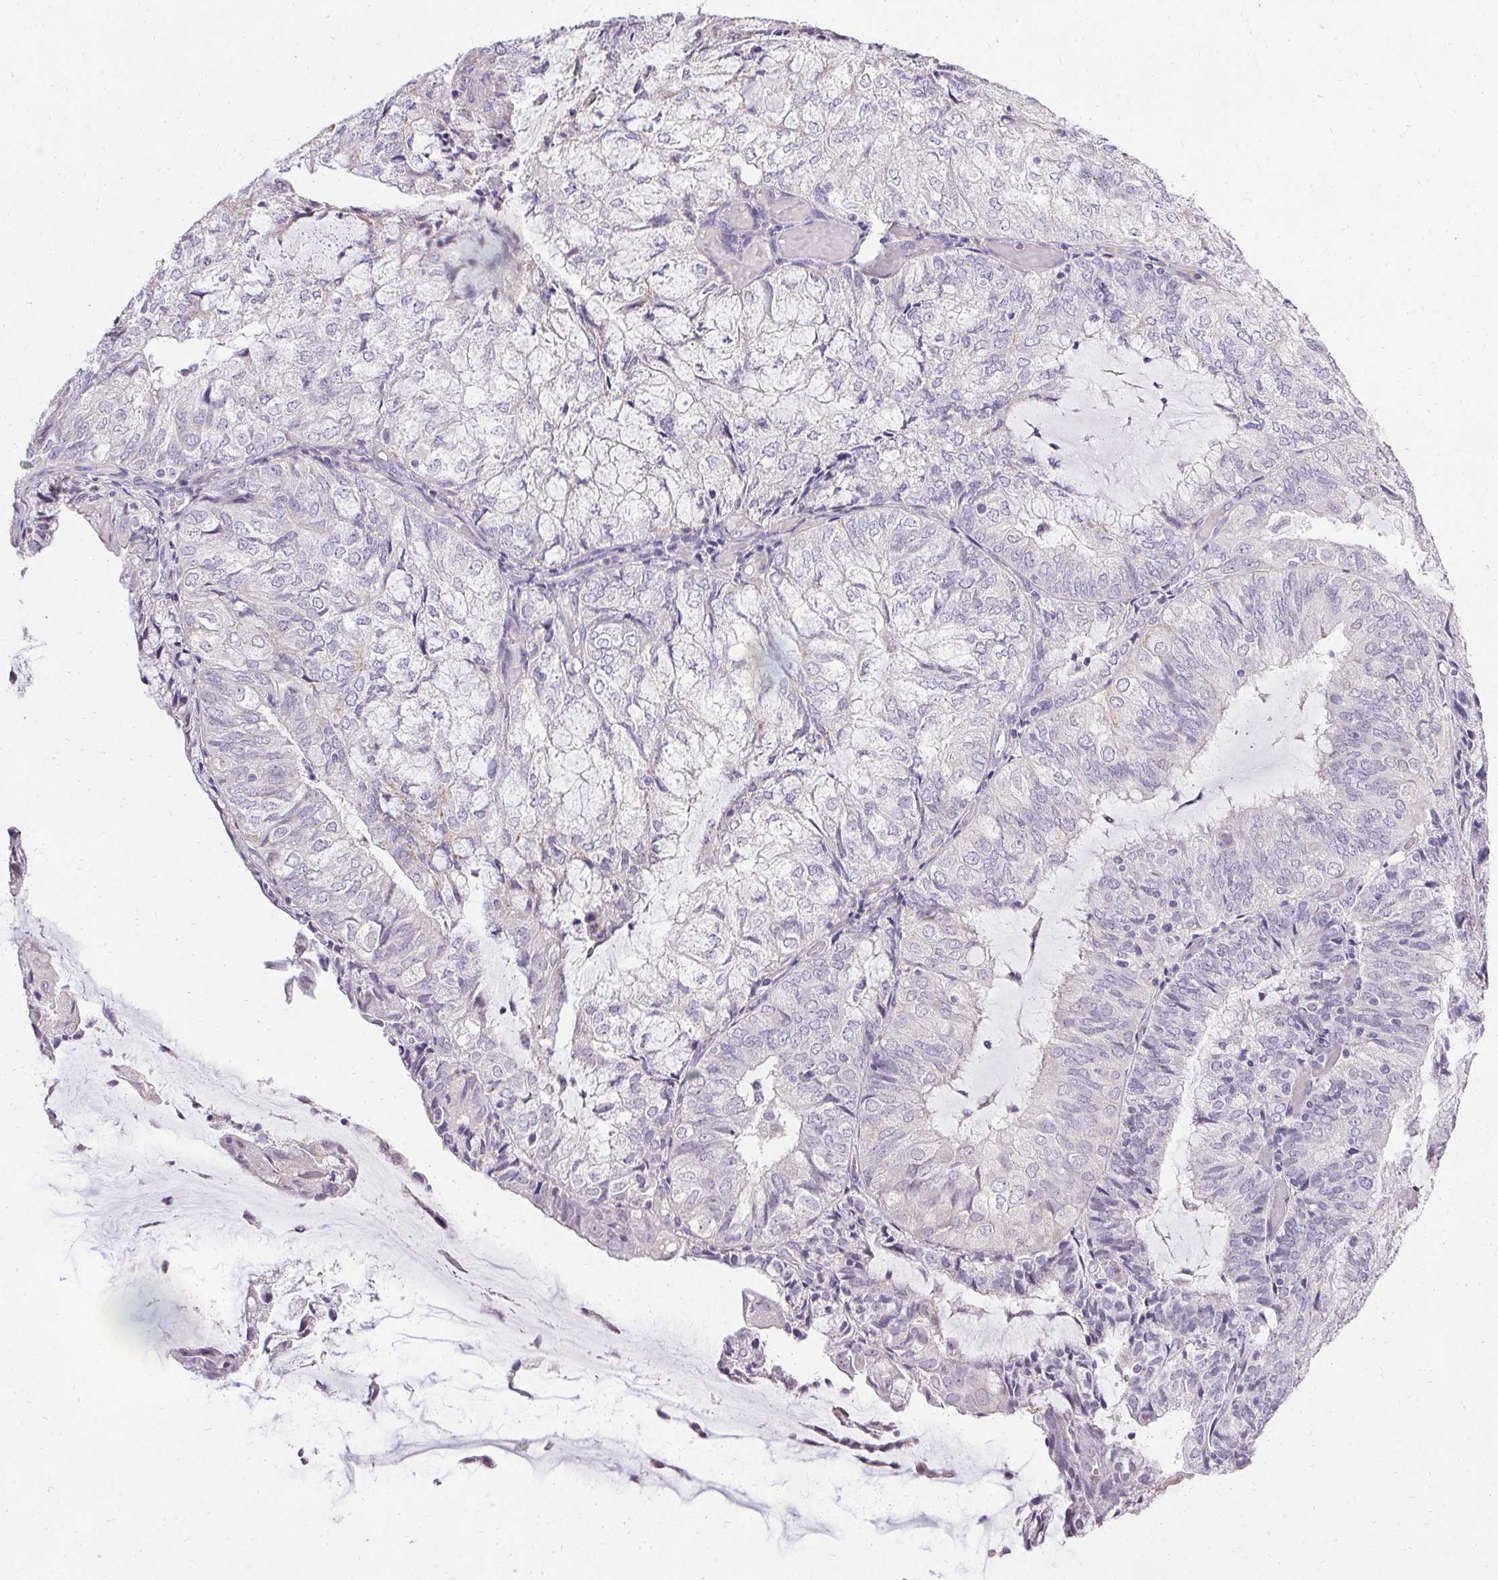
{"staining": {"intensity": "negative", "quantity": "none", "location": "none"}, "tissue": "endometrial cancer", "cell_type": "Tumor cells", "image_type": "cancer", "snomed": [{"axis": "morphology", "description": "Adenocarcinoma, NOS"}, {"axis": "topography", "description": "Endometrium"}], "caption": "This is an immunohistochemistry (IHC) image of human endometrial cancer. There is no expression in tumor cells.", "gene": "PMEL", "patient": {"sex": "female", "age": 81}}